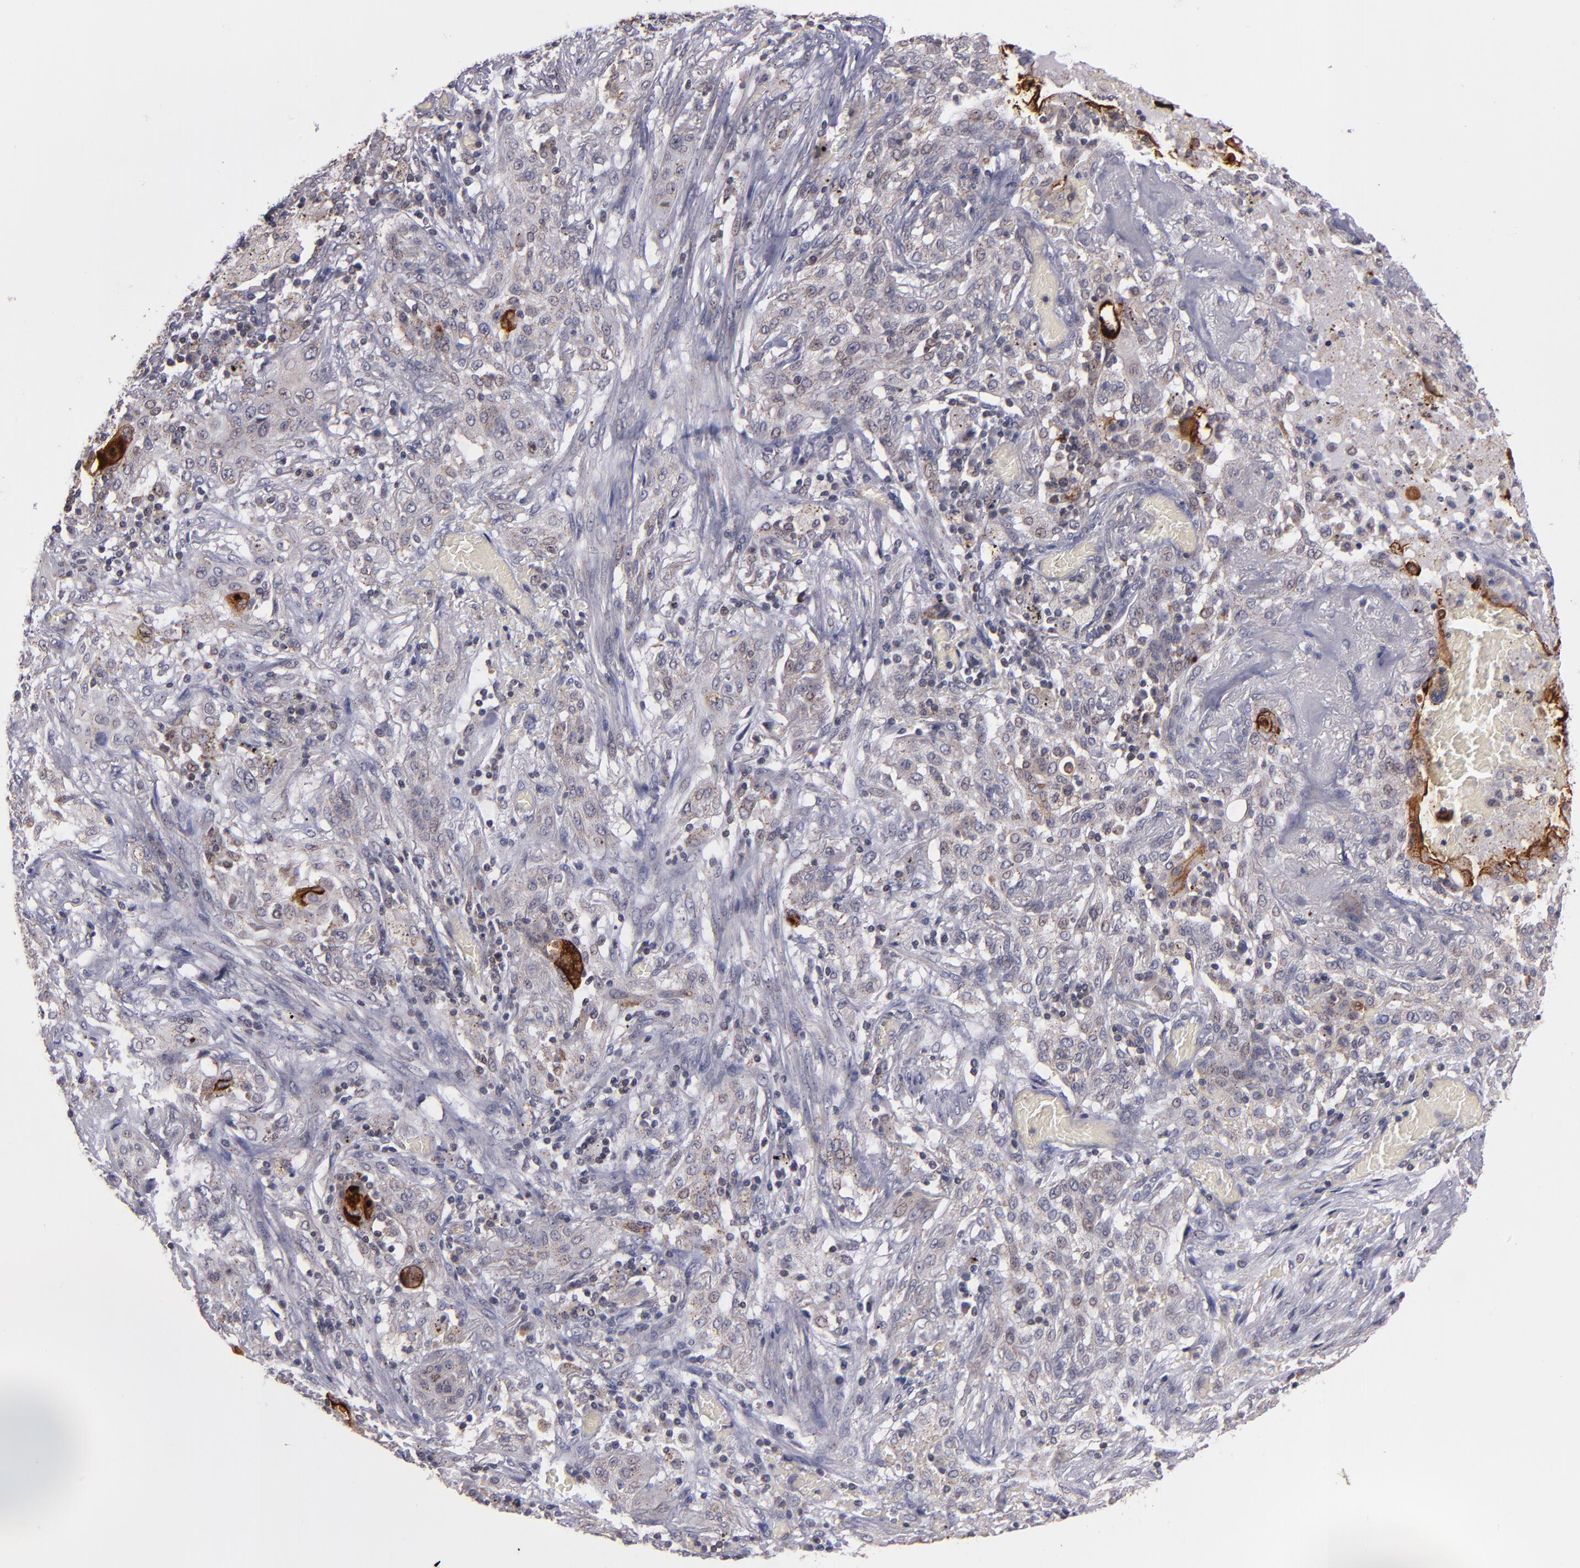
{"staining": {"intensity": "weak", "quantity": ">75%", "location": "cytoplasmic/membranous"}, "tissue": "lung cancer", "cell_type": "Tumor cells", "image_type": "cancer", "snomed": [{"axis": "morphology", "description": "Squamous cell carcinoma, NOS"}, {"axis": "topography", "description": "Lung"}], "caption": "Tumor cells show low levels of weak cytoplasmic/membranous positivity in approximately >75% of cells in human lung squamous cell carcinoma.", "gene": "SYP", "patient": {"sex": "female", "age": 47}}